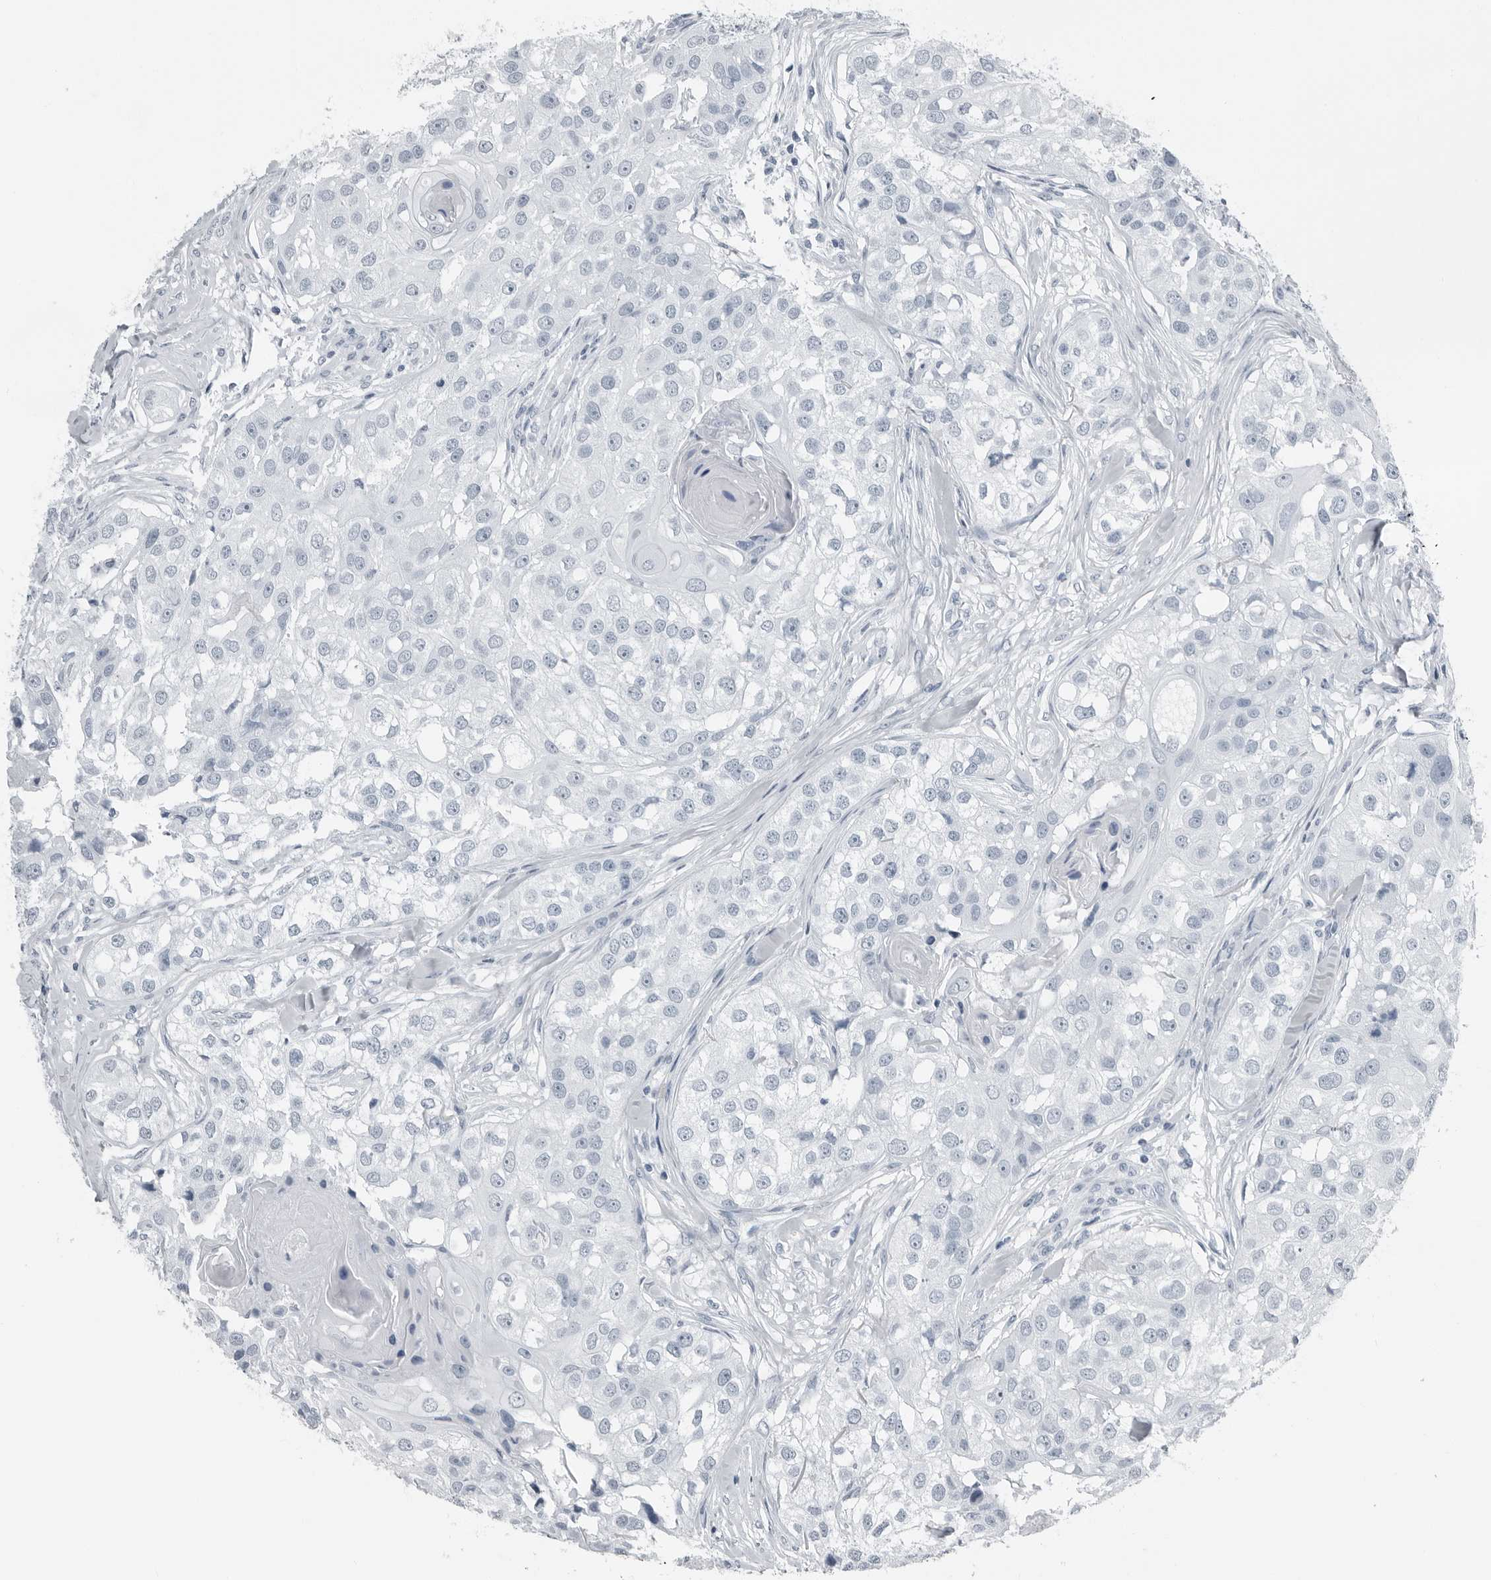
{"staining": {"intensity": "negative", "quantity": "none", "location": "none"}, "tissue": "head and neck cancer", "cell_type": "Tumor cells", "image_type": "cancer", "snomed": [{"axis": "morphology", "description": "Normal tissue, NOS"}, {"axis": "morphology", "description": "Squamous cell carcinoma, NOS"}, {"axis": "topography", "description": "Skeletal muscle"}, {"axis": "topography", "description": "Head-Neck"}], "caption": "DAB immunohistochemical staining of human squamous cell carcinoma (head and neck) displays no significant staining in tumor cells.", "gene": "PRSS1", "patient": {"sex": "male", "age": 51}}